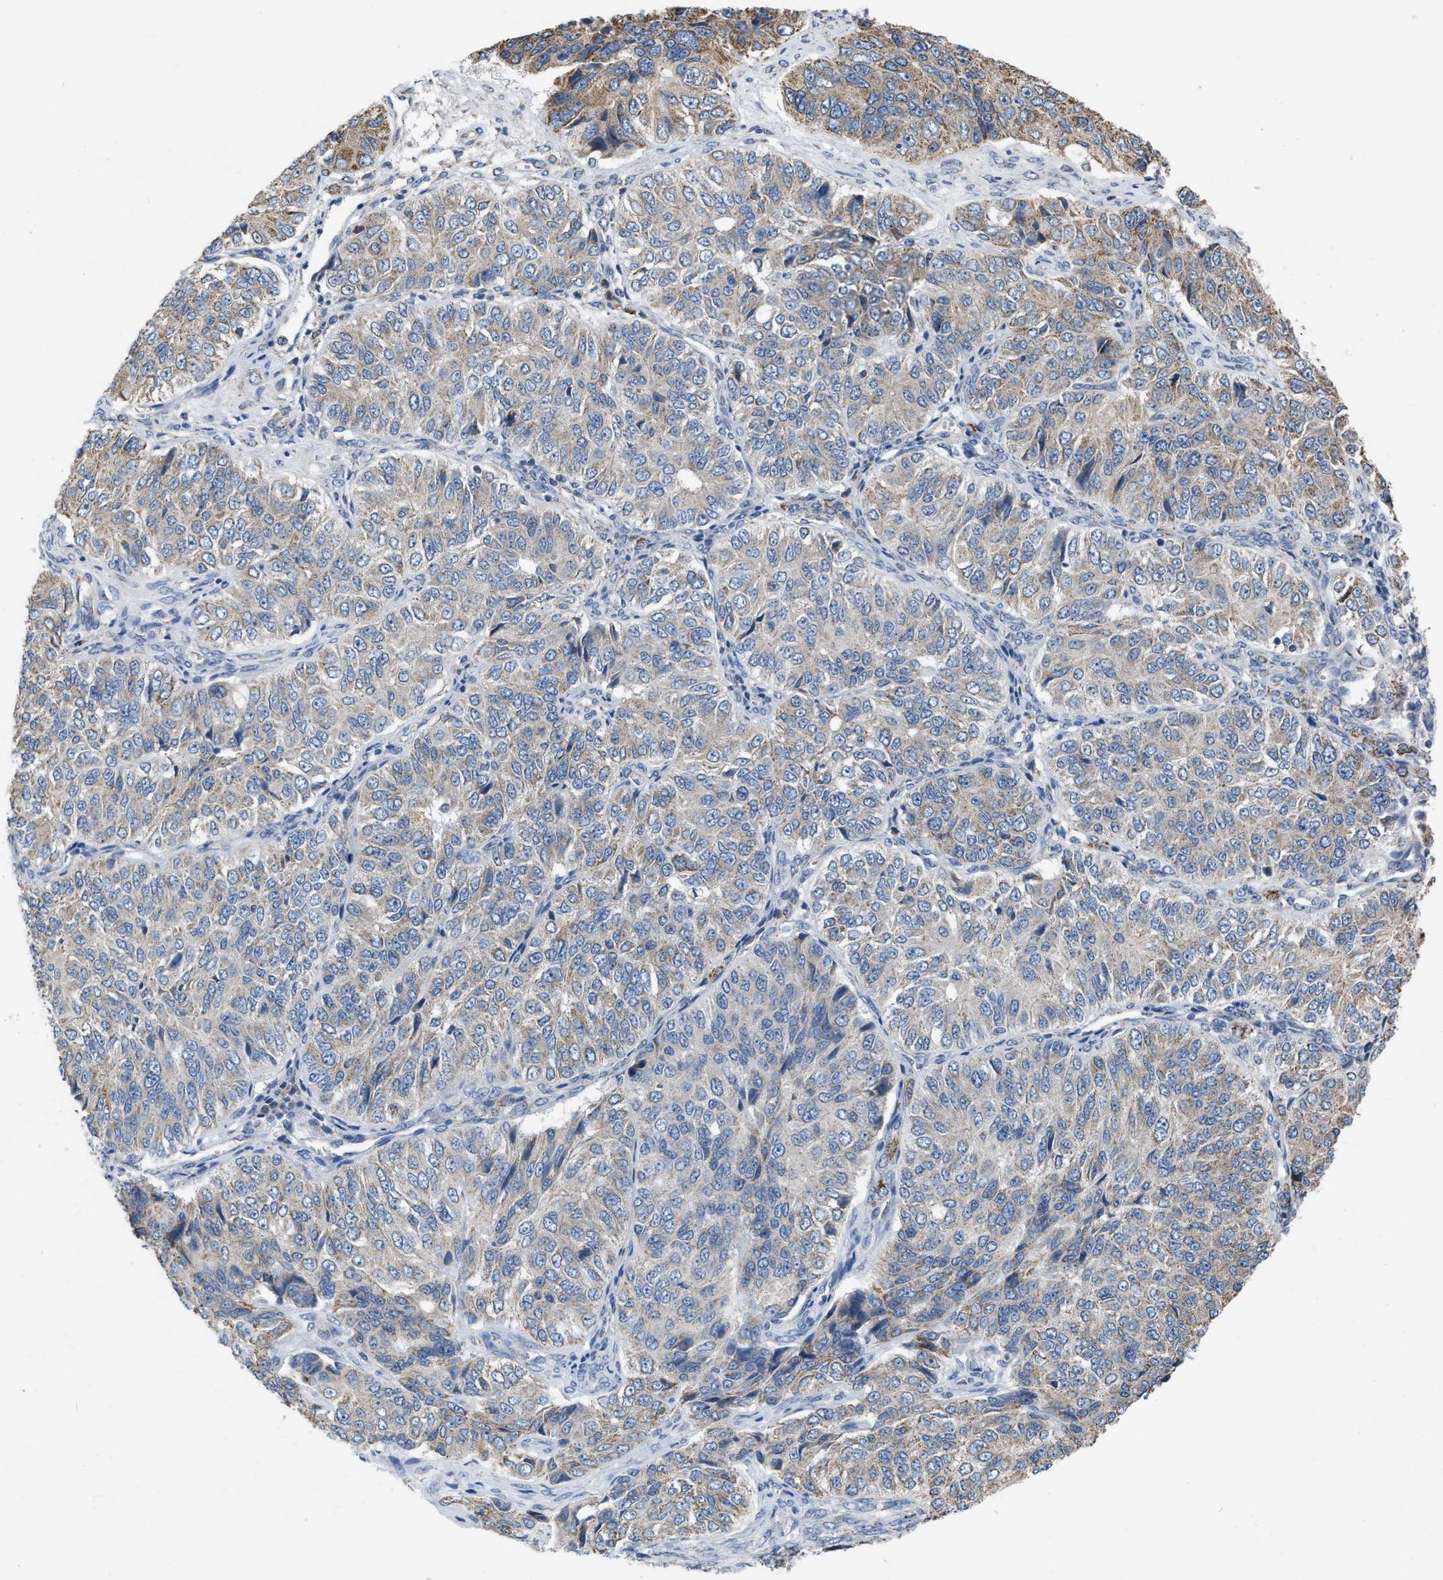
{"staining": {"intensity": "moderate", "quantity": "<25%", "location": "cytoplasmic/membranous"}, "tissue": "ovarian cancer", "cell_type": "Tumor cells", "image_type": "cancer", "snomed": [{"axis": "morphology", "description": "Carcinoma, endometroid"}, {"axis": "topography", "description": "Ovary"}], "caption": "Protein analysis of ovarian cancer (endometroid carcinoma) tissue reveals moderate cytoplasmic/membranous staining in about <25% of tumor cells.", "gene": "BCL10", "patient": {"sex": "female", "age": 51}}